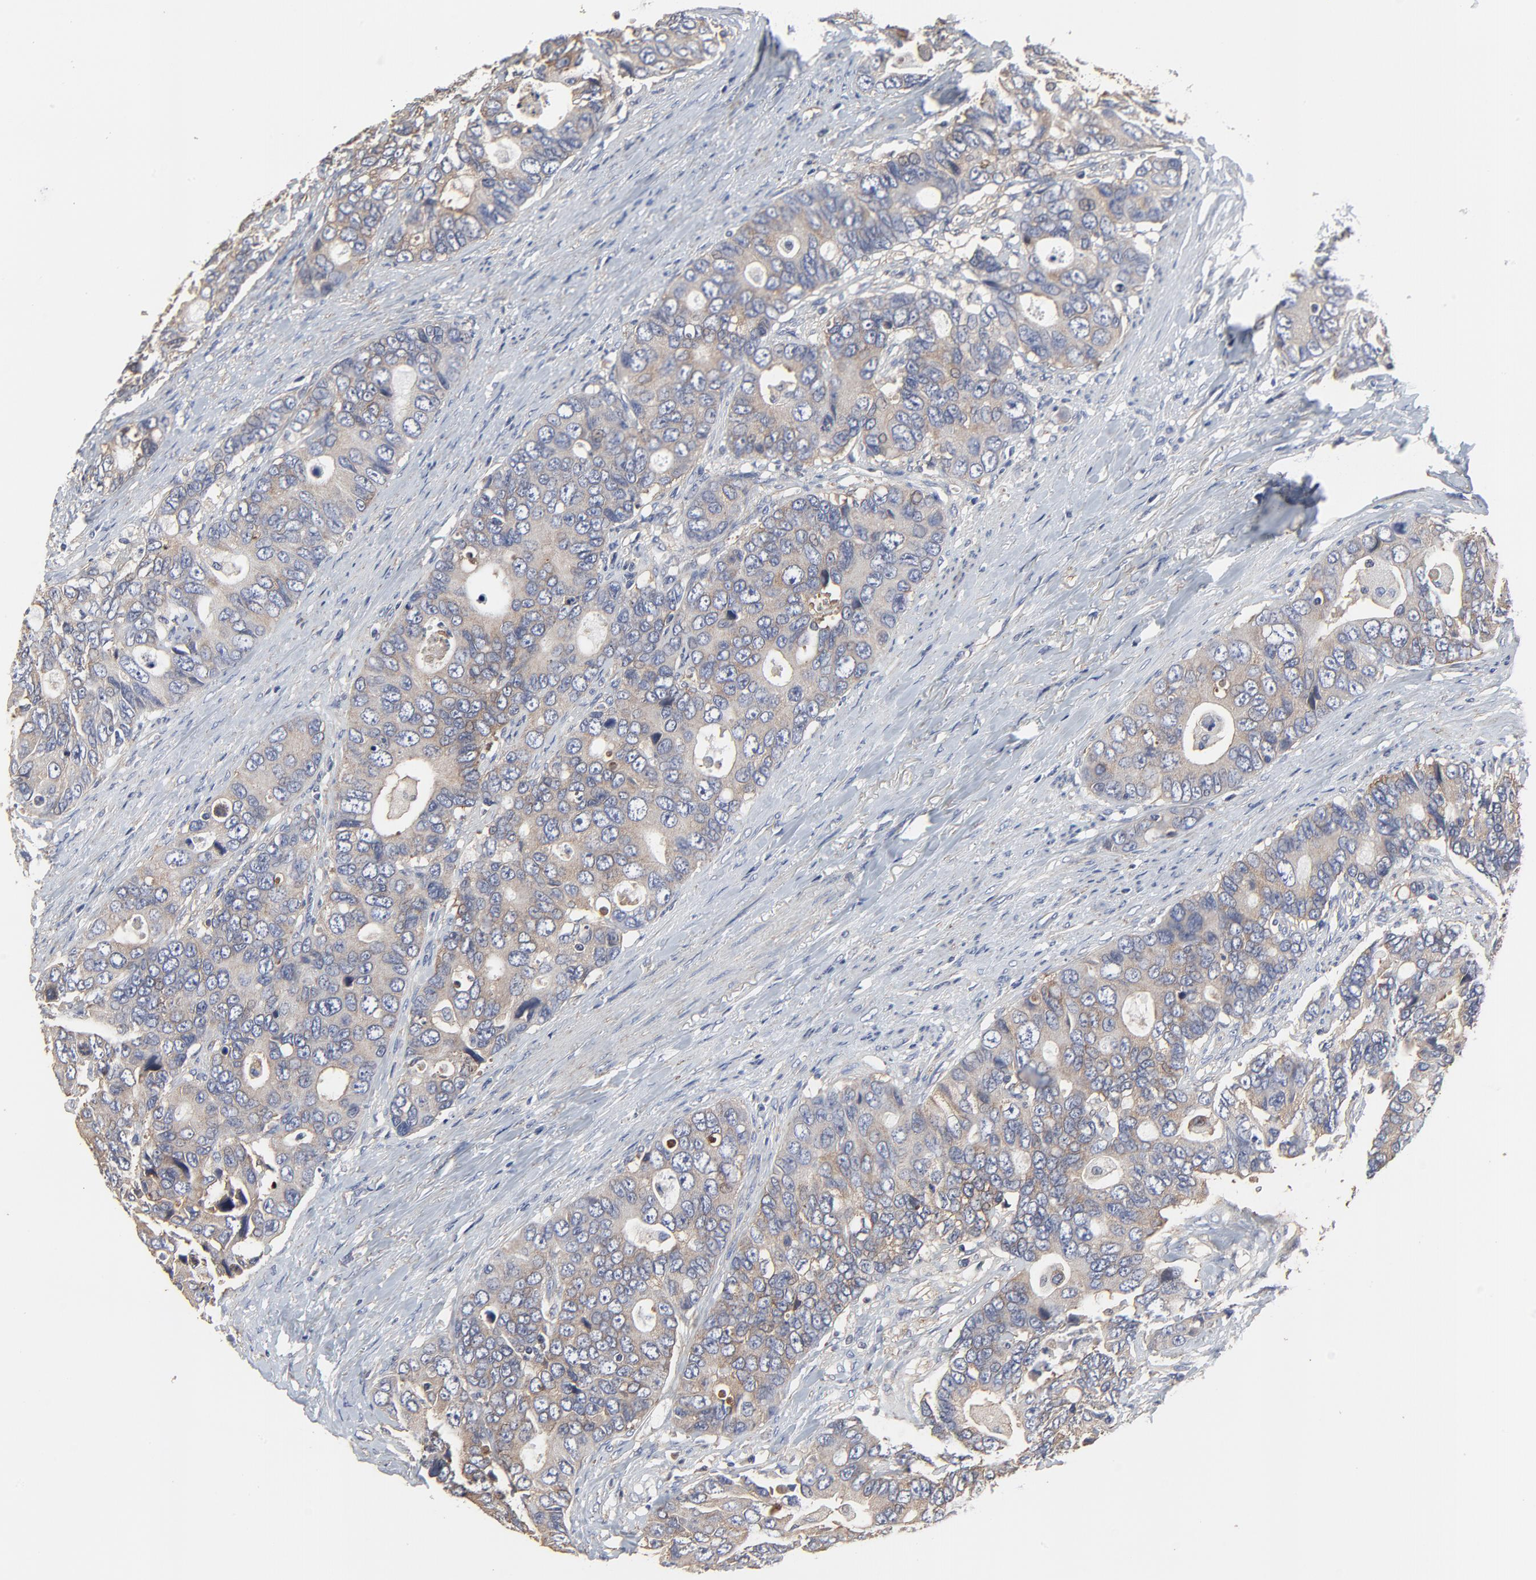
{"staining": {"intensity": "weak", "quantity": ">75%", "location": "cytoplasmic/membranous"}, "tissue": "colorectal cancer", "cell_type": "Tumor cells", "image_type": "cancer", "snomed": [{"axis": "morphology", "description": "Adenocarcinoma, NOS"}, {"axis": "topography", "description": "Rectum"}], "caption": "Weak cytoplasmic/membranous staining for a protein is appreciated in about >75% of tumor cells of colorectal adenocarcinoma using IHC.", "gene": "NXF3", "patient": {"sex": "female", "age": 67}}